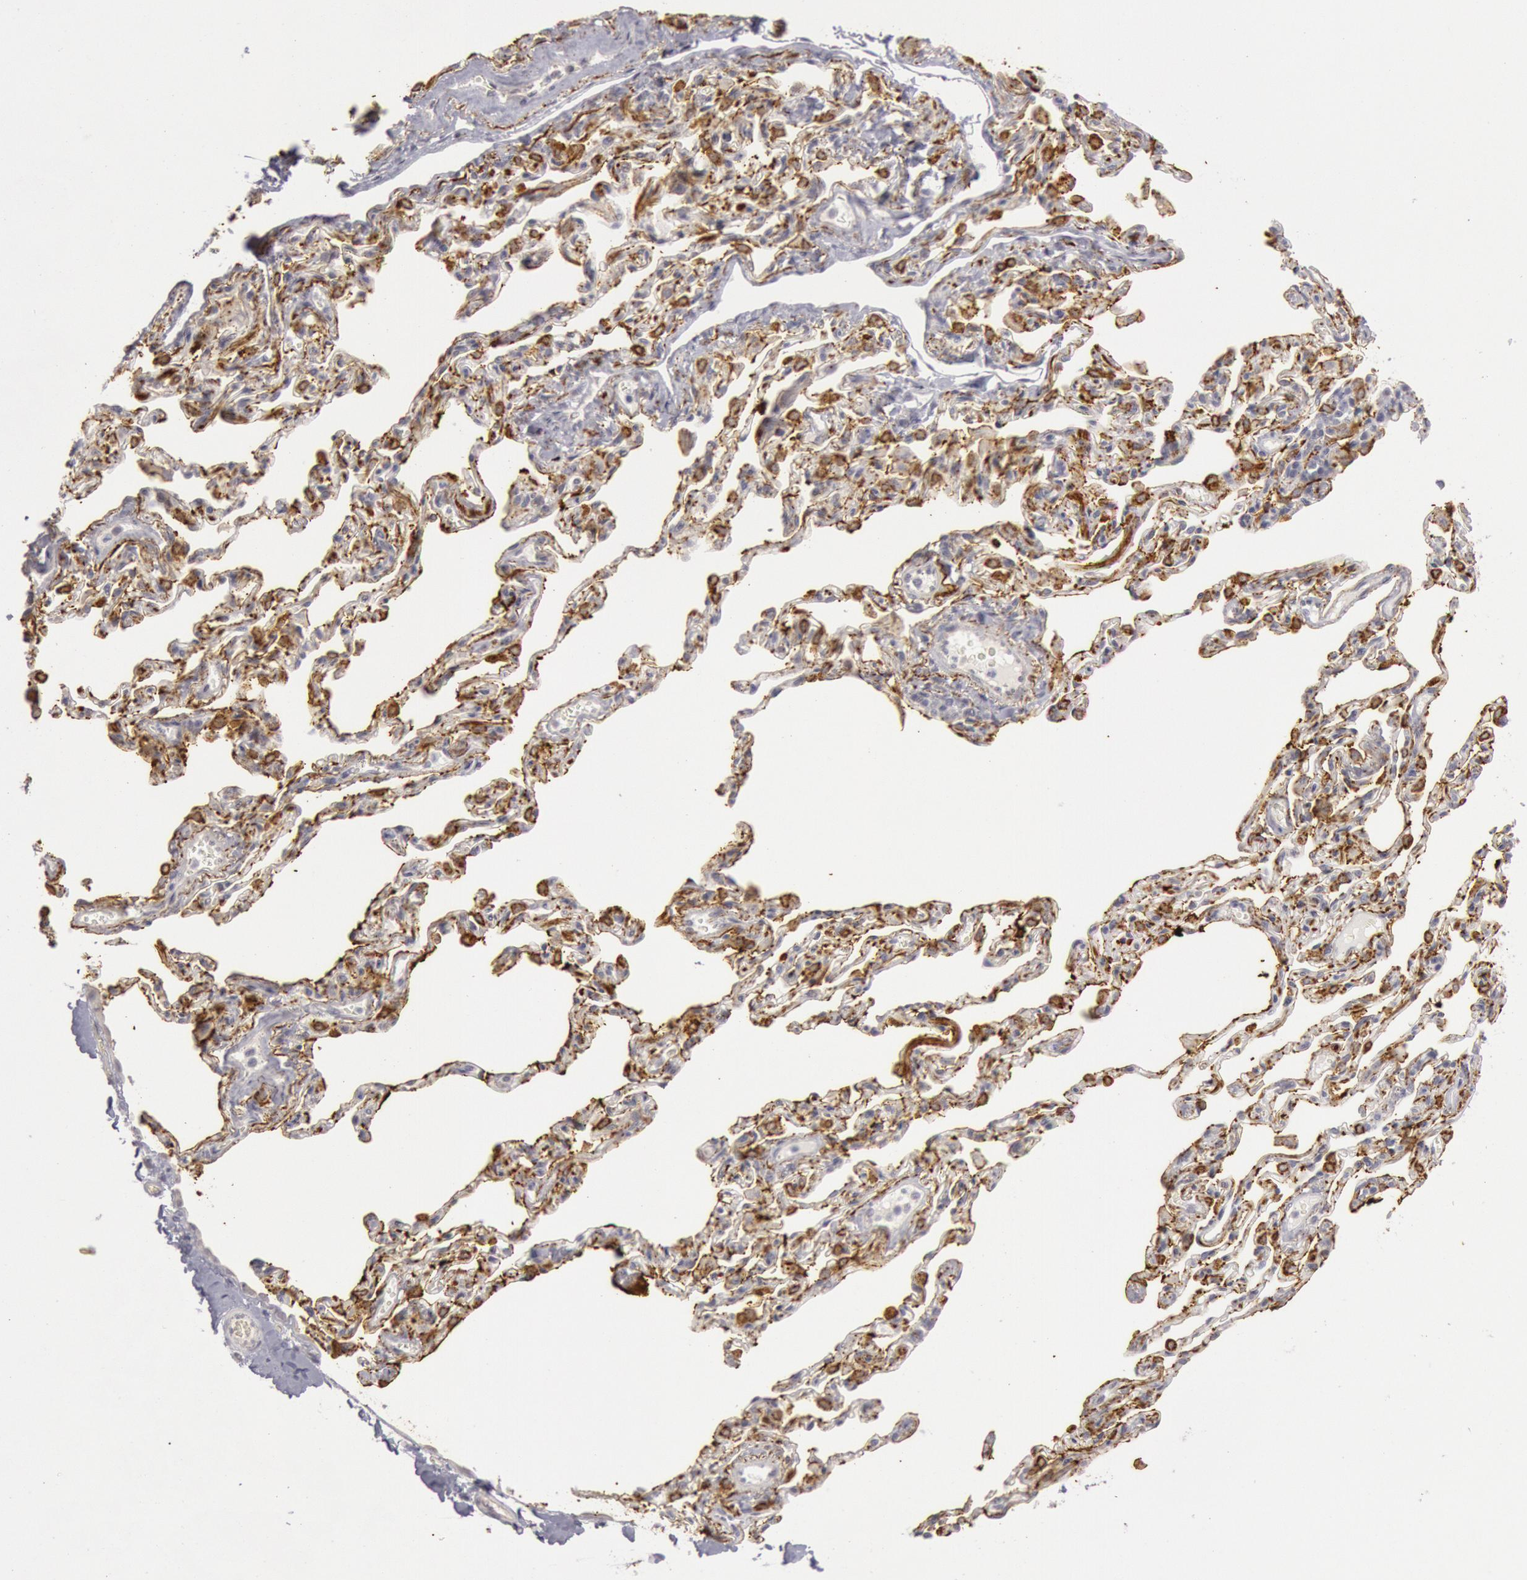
{"staining": {"intensity": "moderate", "quantity": "25%-75%", "location": "cytoplasmic/membranous"}, "tissue": "bronchus", "cell_type": "Respiratory epithelial cells", "image_type": "normal", "snomed": [{"axis": "morphology", "description": "Normal tissue, NOS"}, {"axis": "topography", "description": "Cartilage tissue"}, {"axis": "topography", "description": "Bronchus"}, {"axis": "topography", "description": "Lung"}], "caption": "About 25%-75% of respiratory epithelial cells in normal bronchus demonstrate moderate cytoplasmic/membranous protein staining as visualized by brown immunohistochemical staining.", "gene": "JOSD1", "patient": {"sex": "male", "age": 64}}